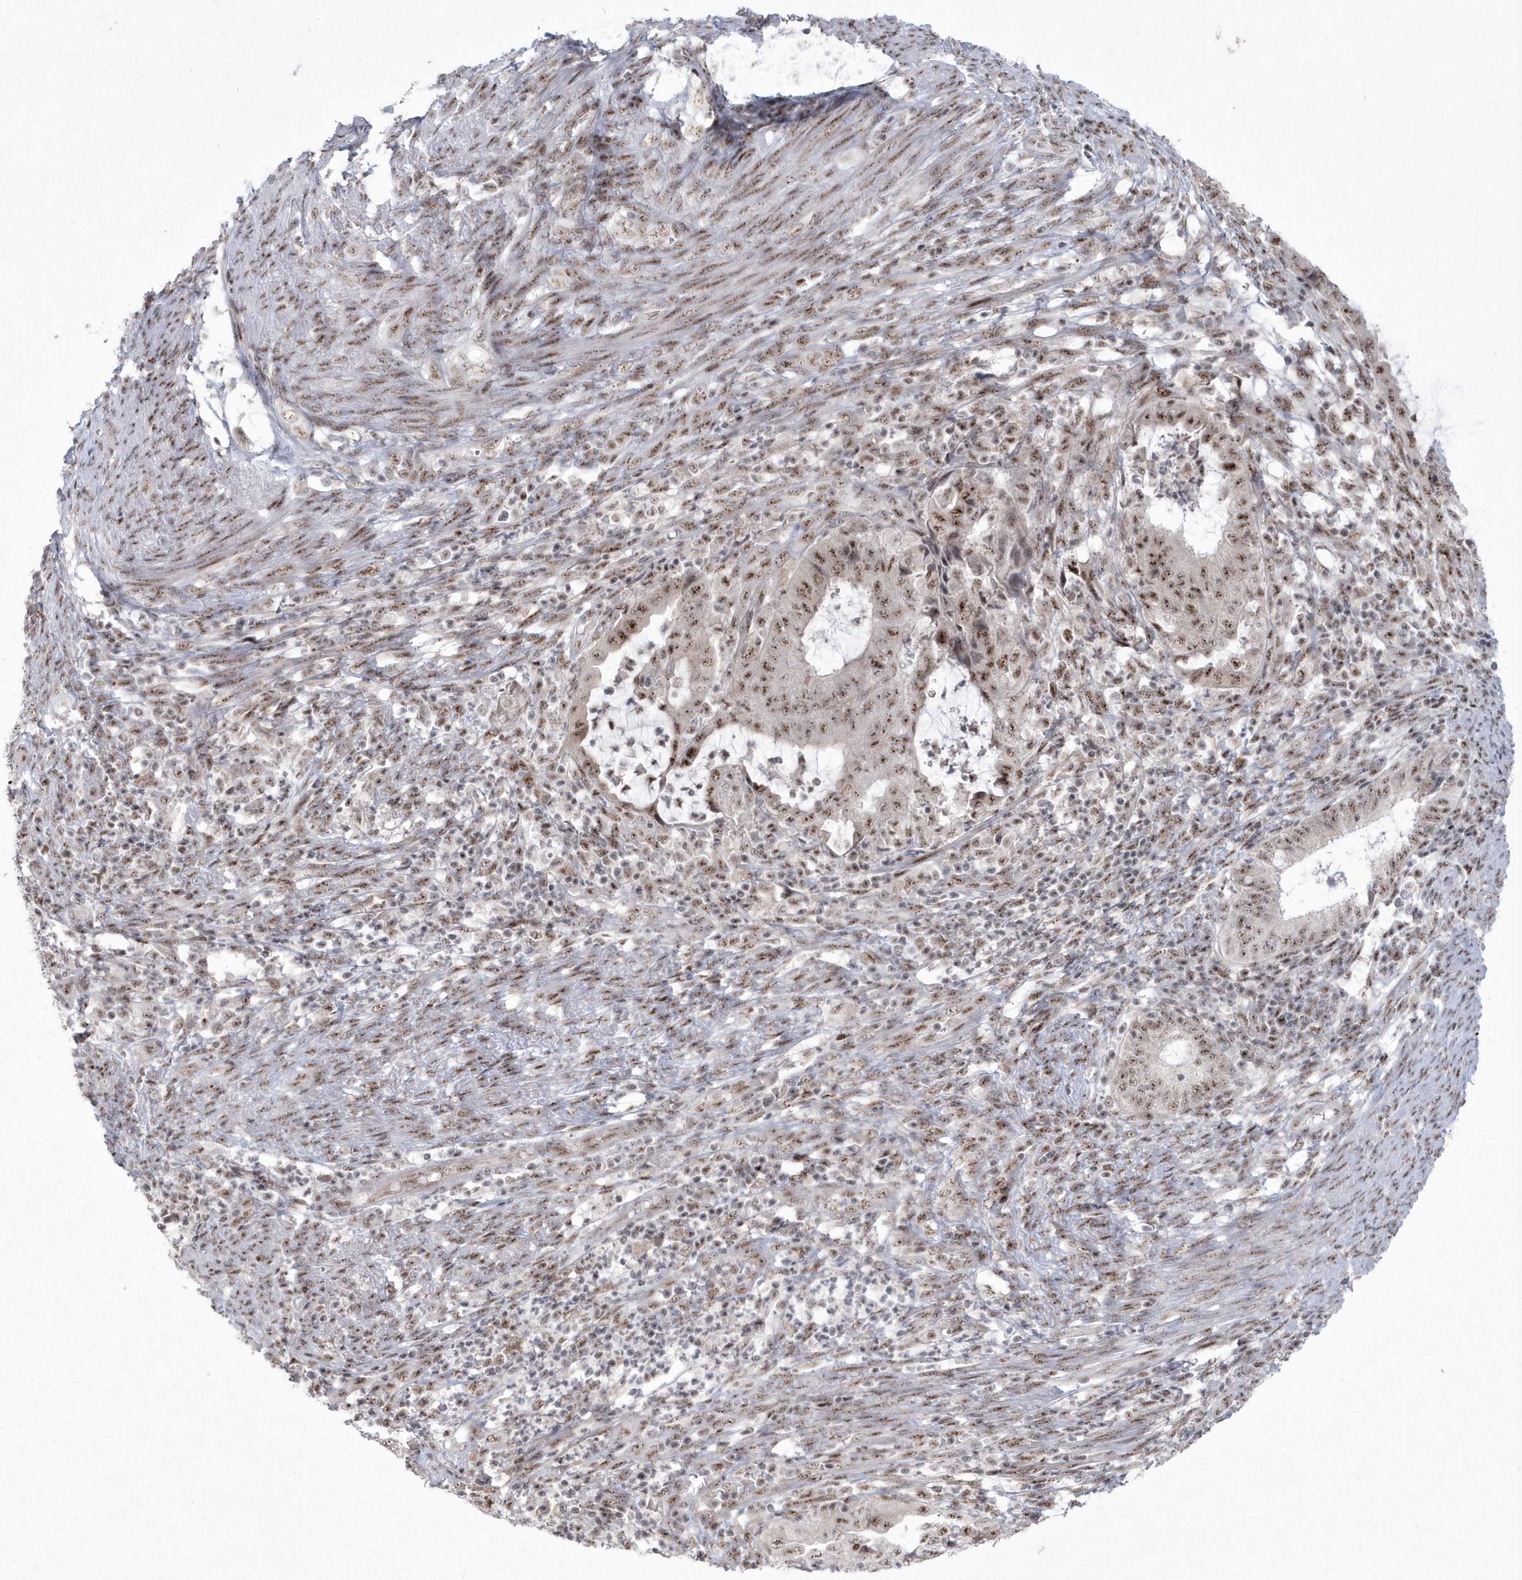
{"staining": {"intensity": "moderate", "quantity": ">75%", "location": "nuclear"}, "tissue": "endometrial cancer", "cell_type": "Tumor cells", "image_type": "cancer", "snomed": [{"axis": "morphology", "description": "Adenocarcinoma, NOS"}, {"axis": "topography", "description": "Endometrium"}], "caption": "Immunohistochemical staining of endometrial adenocarcinoma exhibits medium levels of moderate nuclear protein staining in approximately >75% of tumor cells.", "gene": "KDM6B", "patient": {"sex": "female", "age": 51}}